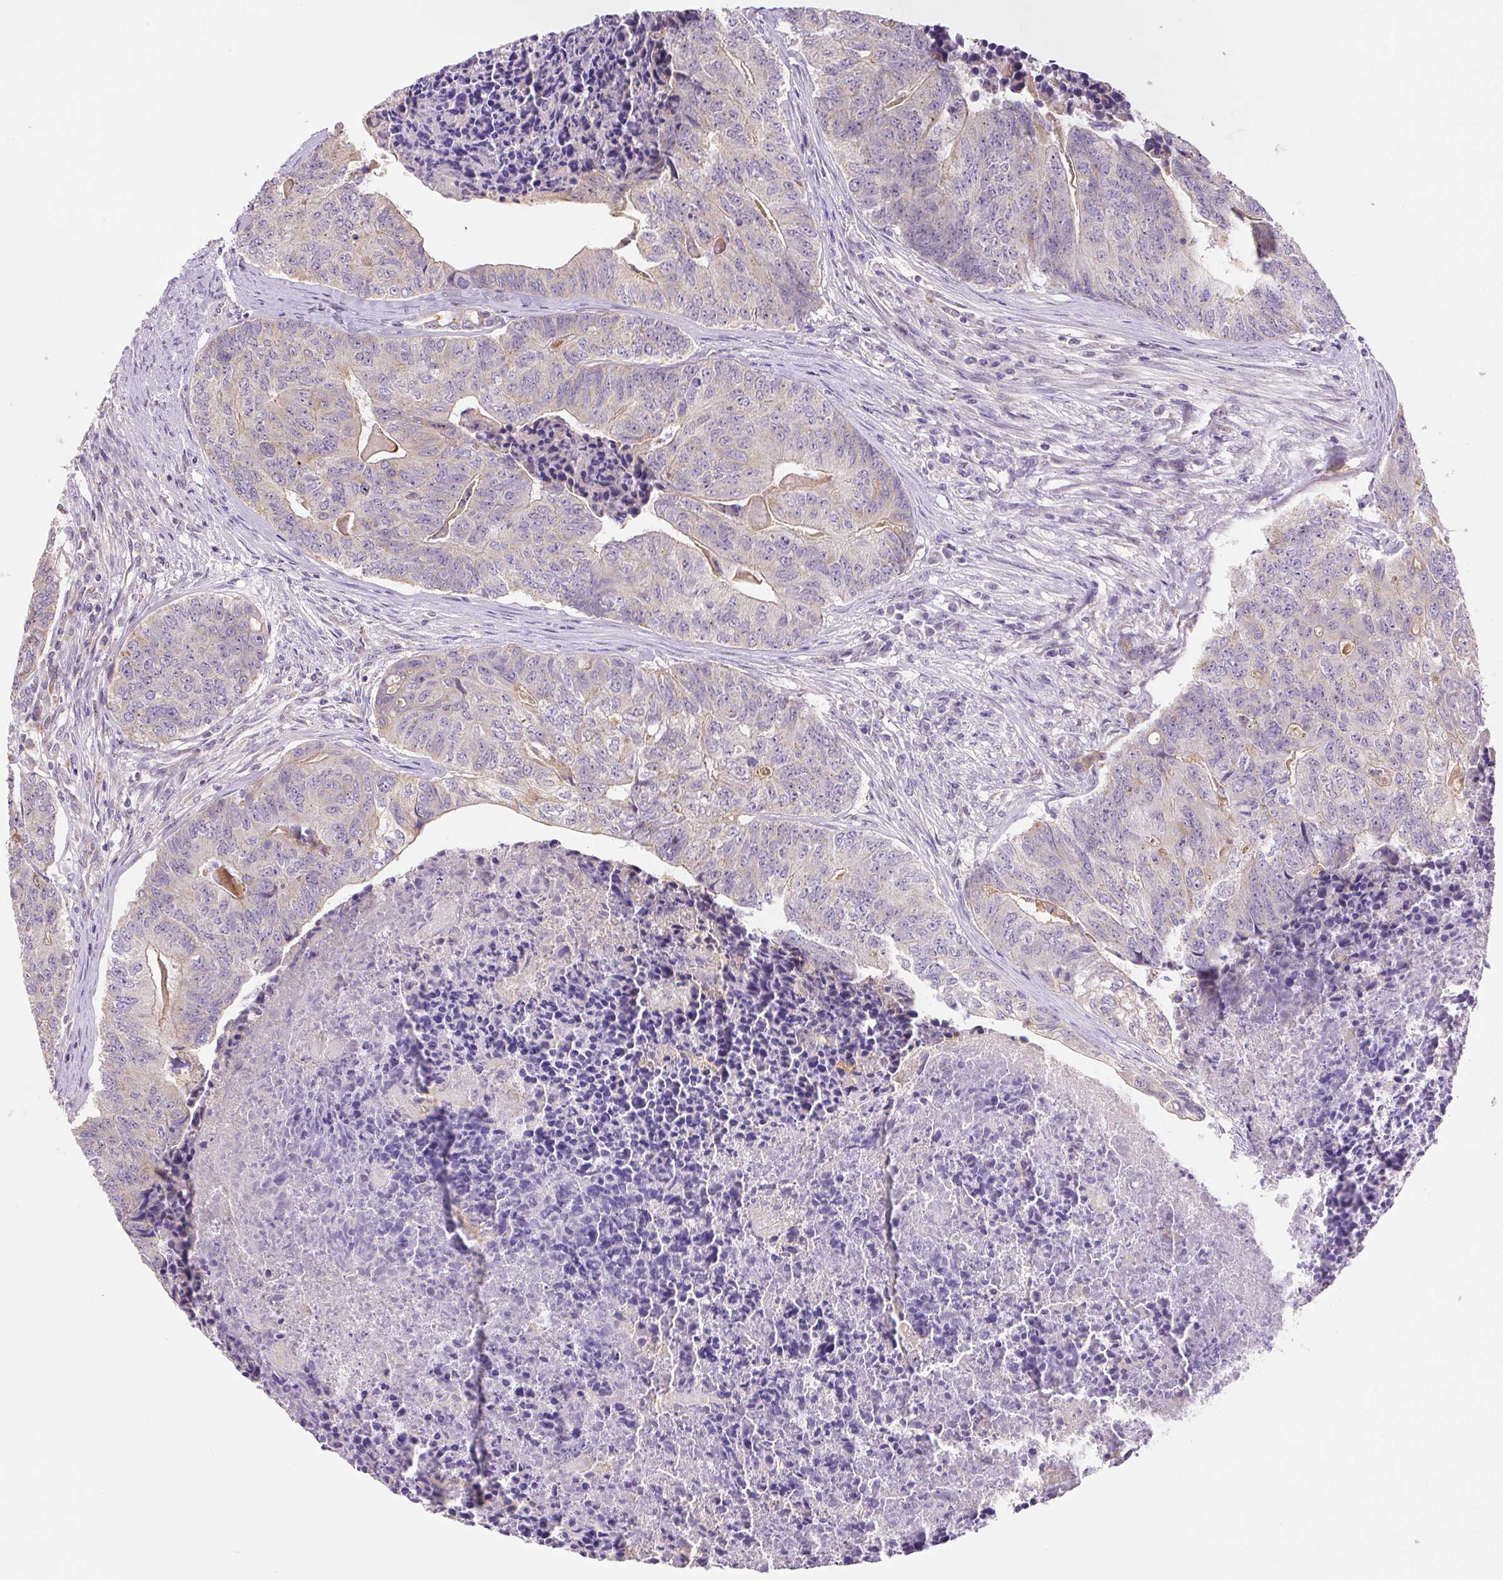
{"staining": {"intensity": "moderate", "quantity": "<25%", "location": "cytoplasmic/membranous"}, "tissue": "colorectal cancer", "cell_type": "Tumor cells", "image_type": "cancer", "snomed": [{"axis": "morphology", "description": "Adenocarcinoma, NOS"}, {"axis": "topography", "description": "Colon"}], "caption": "Protein expression analysis of colorectal adenocarcinoma demonstrates moderate cytoplasmic/membranous staining in approximately <25% of tumor cells. (DAB = brown stain, brightfield microscopy at high magnification).", "gene": "PLA2G4A", "patient": {"sex": "female", "age": 67}}